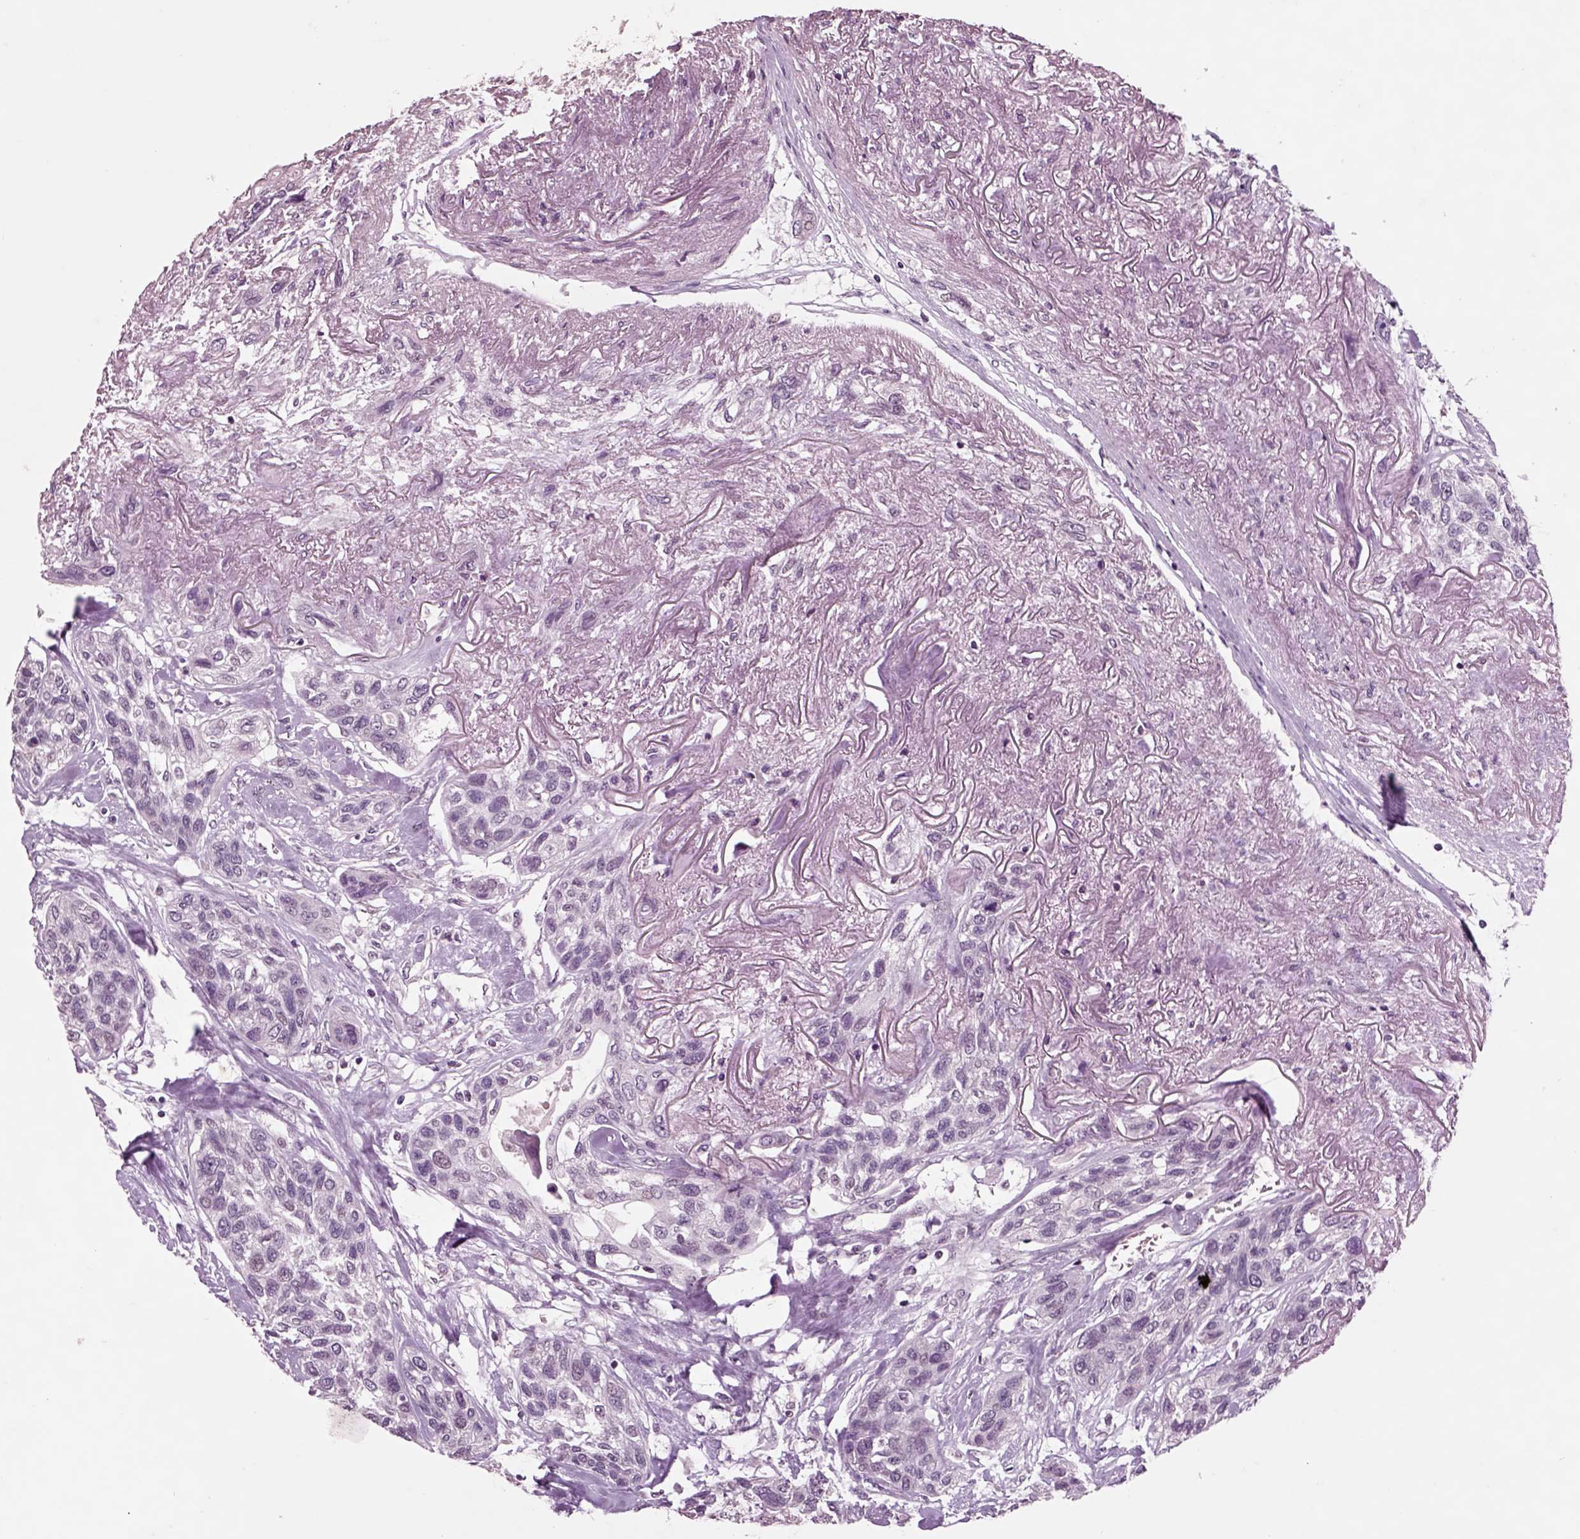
{"staining": {"intensity": "negative", "quantity": "none", "location": "none"}, "tissue": "lung cancer", "cell_type": "Tumor cells", "image_type": "cancer", "snomed": [{"axis": "morphology", "description": "Squamous cell carcinoma, NOS"}, {"axis": "topography", "description": "Lung"}], "caption": "Immunohistochemistry (IHC) of human lung cancer (squamous cell carcinoma) reveals no staining in tumor cells.", "gene": "CHGB", "patient": {"sex": "female", "age": 70}}